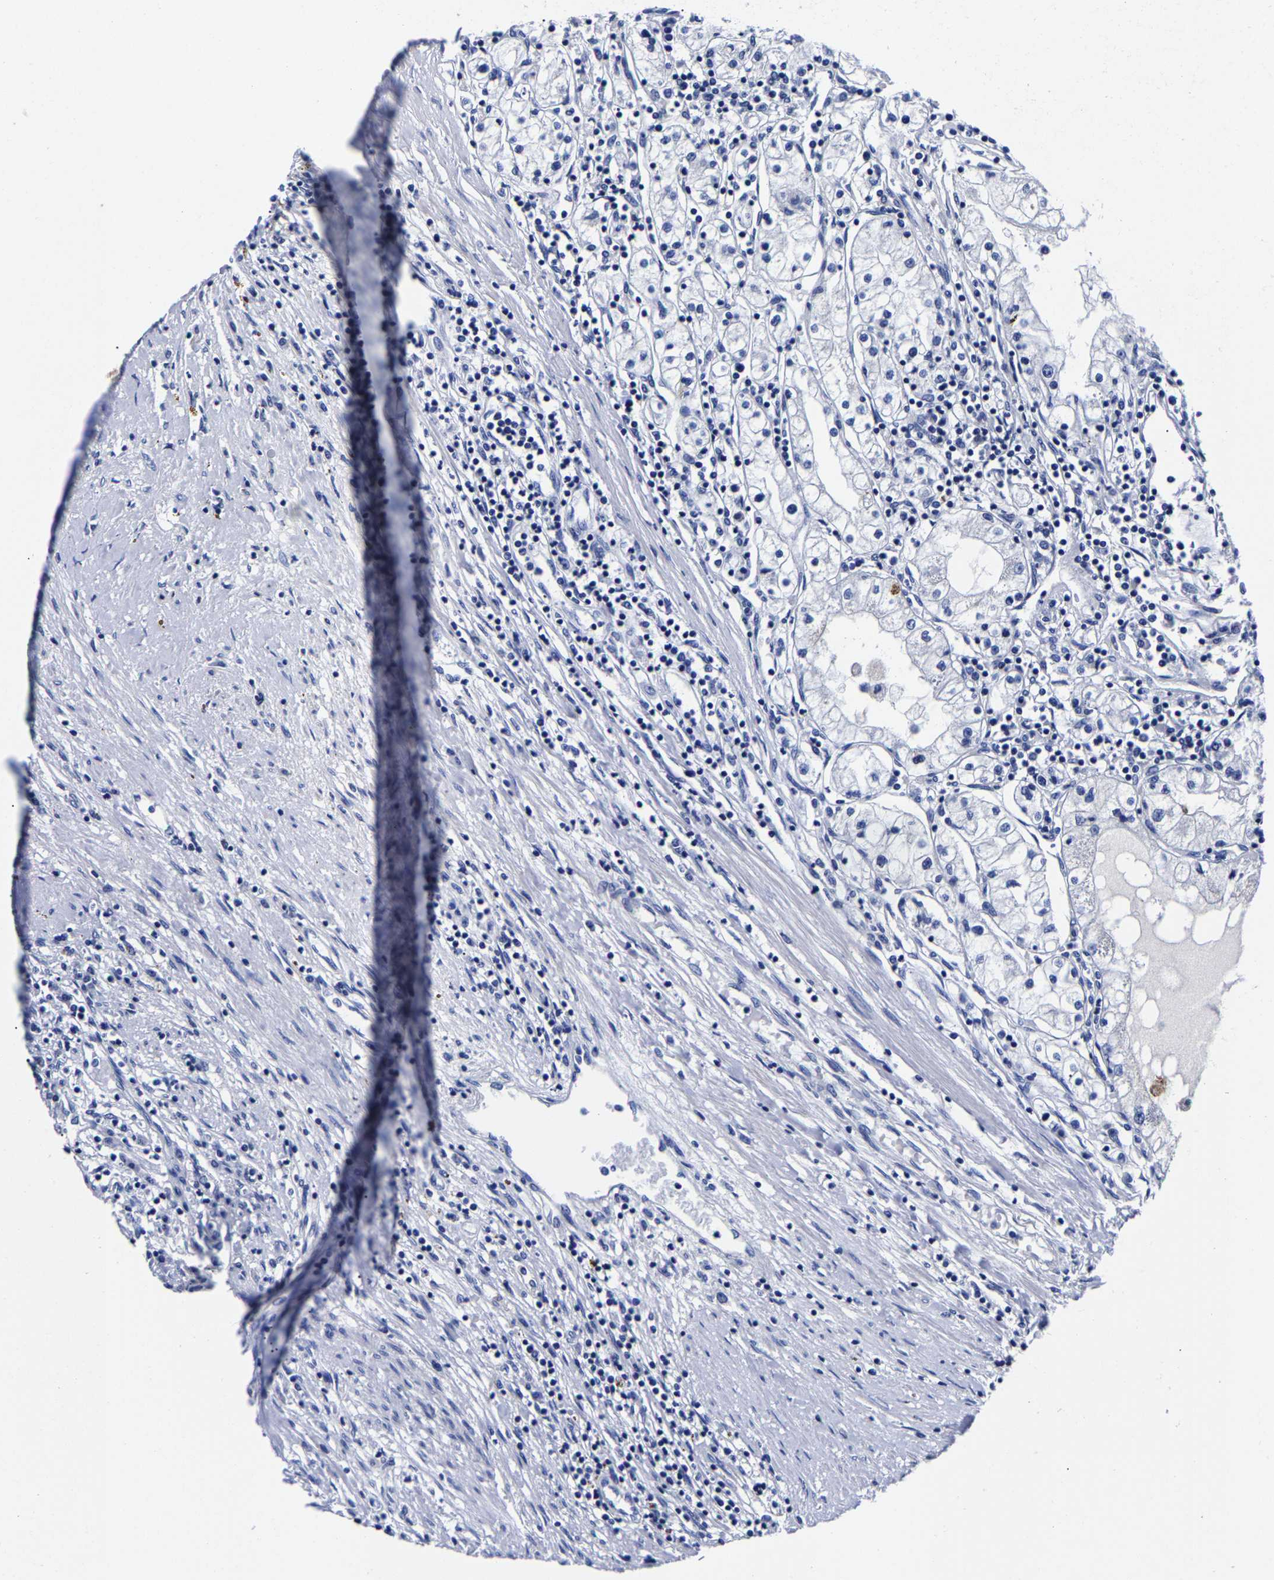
{"staining": {"intensity": "negative", "quantity": "none", "location": "none"}, "tissue": "renal cancer", "cell_type": "Tumor cells", "image_type": "cancer", "snomed": [{"axis": "morphology", "description": "Adenocarcinoma, NOS"}, {"axis": "topography", "description": "Kidney"}], "caption": "High power microscopy photomicrograph of an immunohistochemistry (IHC) micrograph of renal cancer, revealing no significant expression in tumor cells.", "gene": "CPA2", "patient": {"sex": "male", "age": 68}}